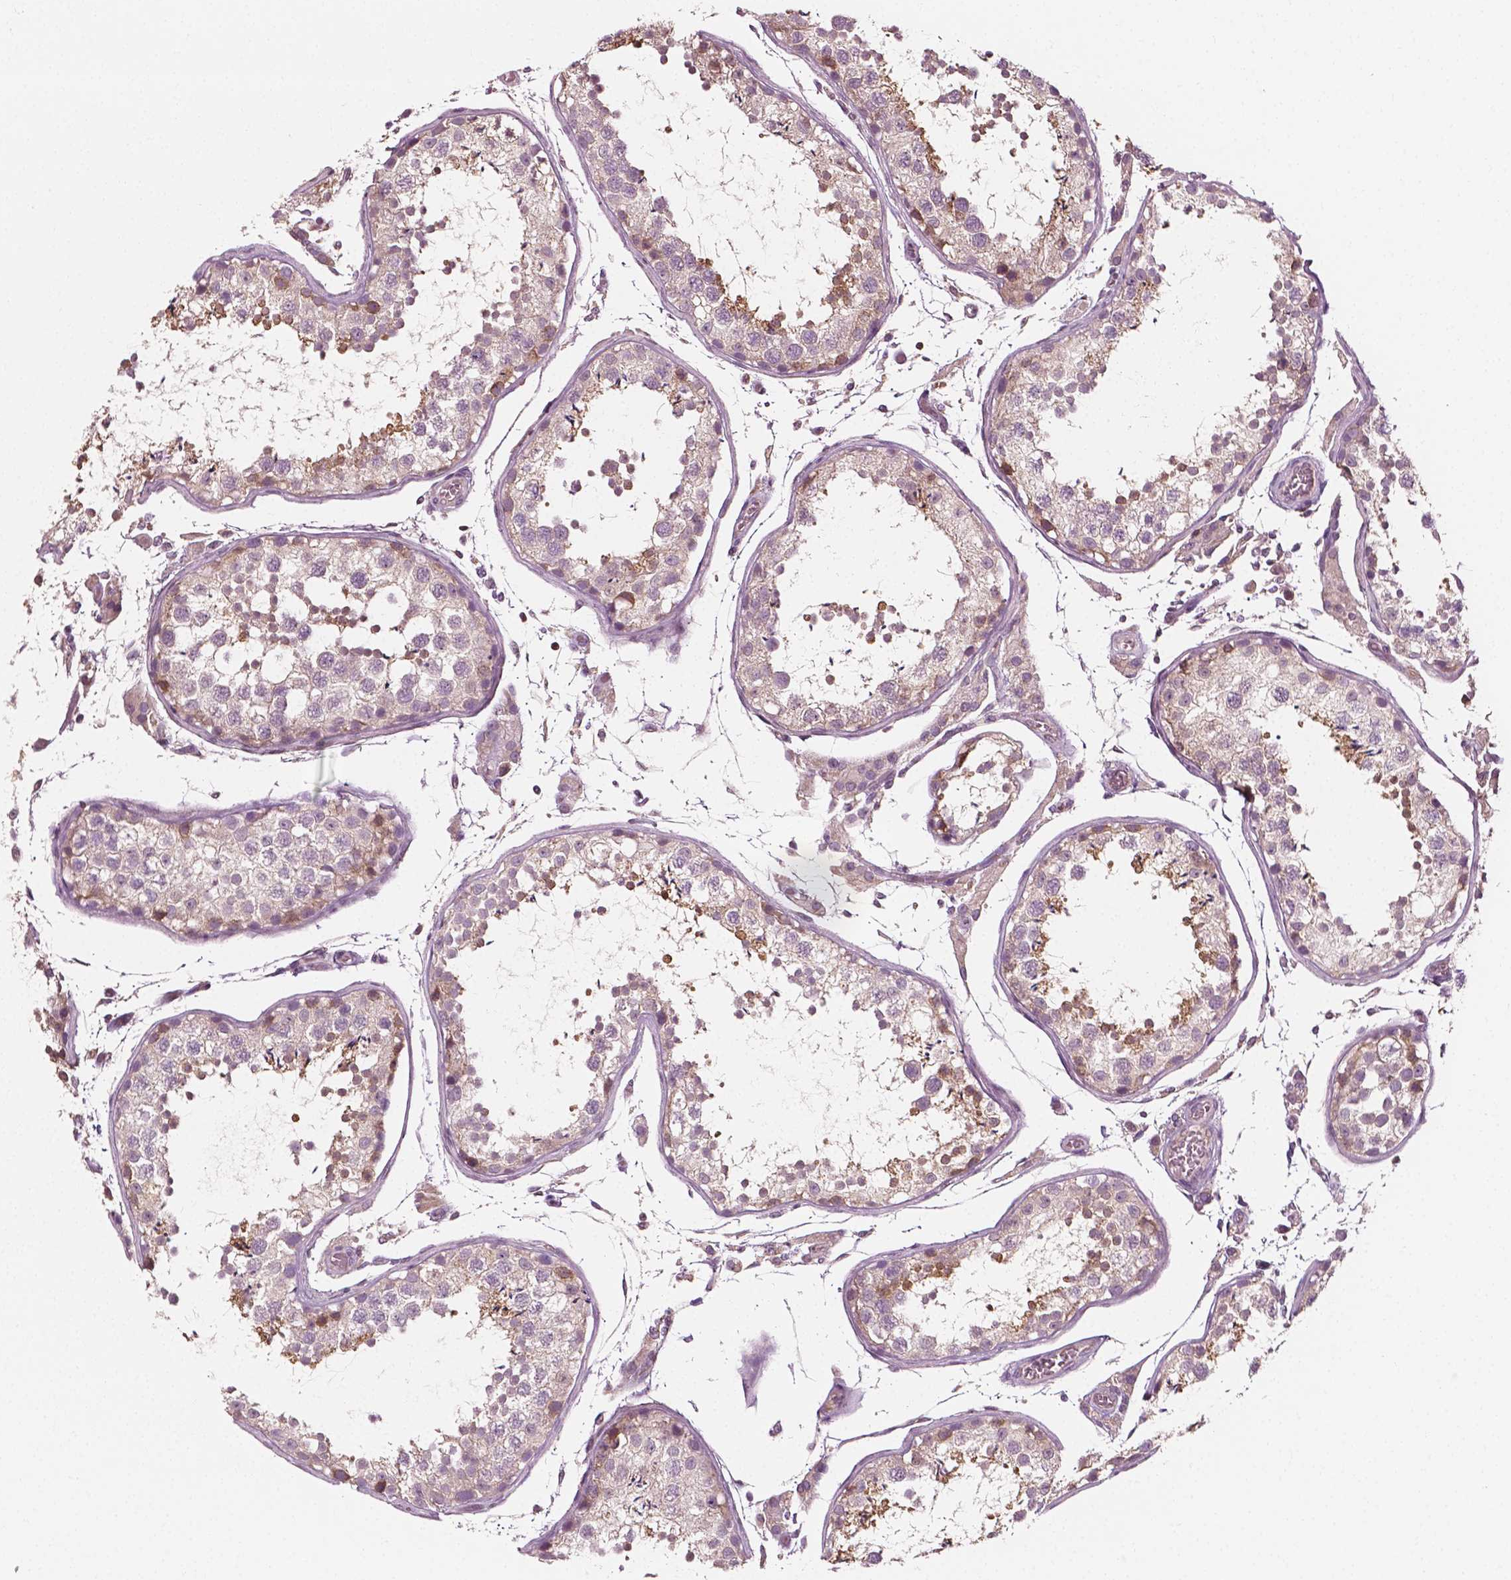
{"staining": {"intensity": "strong", "quantity": "<25%", "location": "cytoplasmic/membranous,nuclear"}, "tissue": "testis", "cell_type": "Cells in seminiferous ducts", "image_type": "normal", "snomed": [{"axis": "morphology", "description": "Normal tissue, NOS"}, {"axis": "topography", "description": "Testis"}], "caption": "About <25% of cells in seminiferous ducts in normal testis show strong cytoplasmic/membranous,nuclear protein expression as visualized by brown immunohistochemical staining.", "gene": "MCL1", "patient": {"sex": "male", "age": 29}}